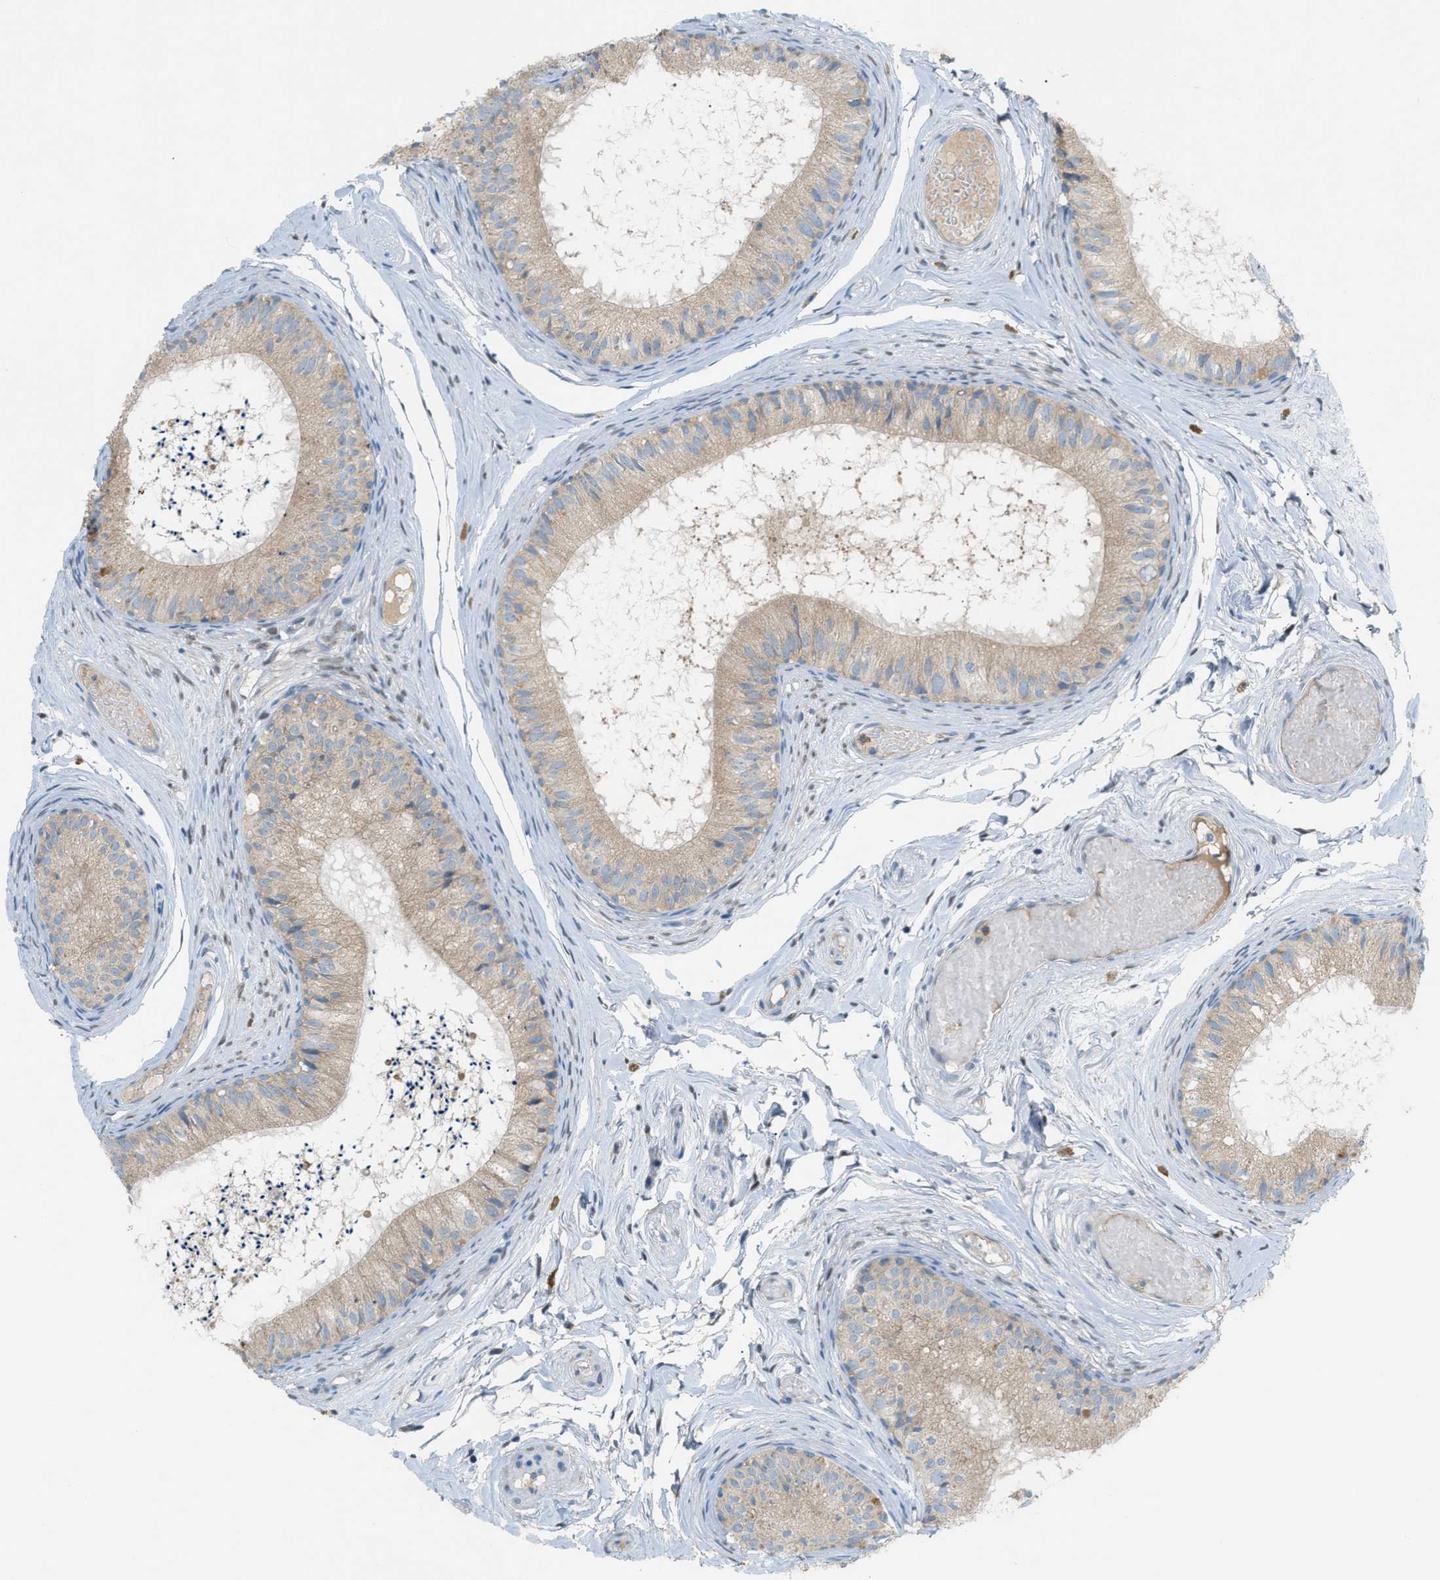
{"staining": {"intensity": "moderate", "quantity": ">75%", "location": "cytoplasmic/membranous"}, "tissue": "epididymis", "cell_type": "Glandular cells", "image_type": "normal", "snomed": [{"axis": "morphology", "description": "Normal tissue, NOS"}, {"axis": "topography", "description": "Epididymis"}], "caption": "Epididymis stained for a protein demonstrates moderate cytoplasmic/membranous positivity in glandular cells. (DAB = brown stain, brightfield microscopy at high magnification).", "gene": "DYRK1A", "patient": {"sex": "male", "age": 46}}